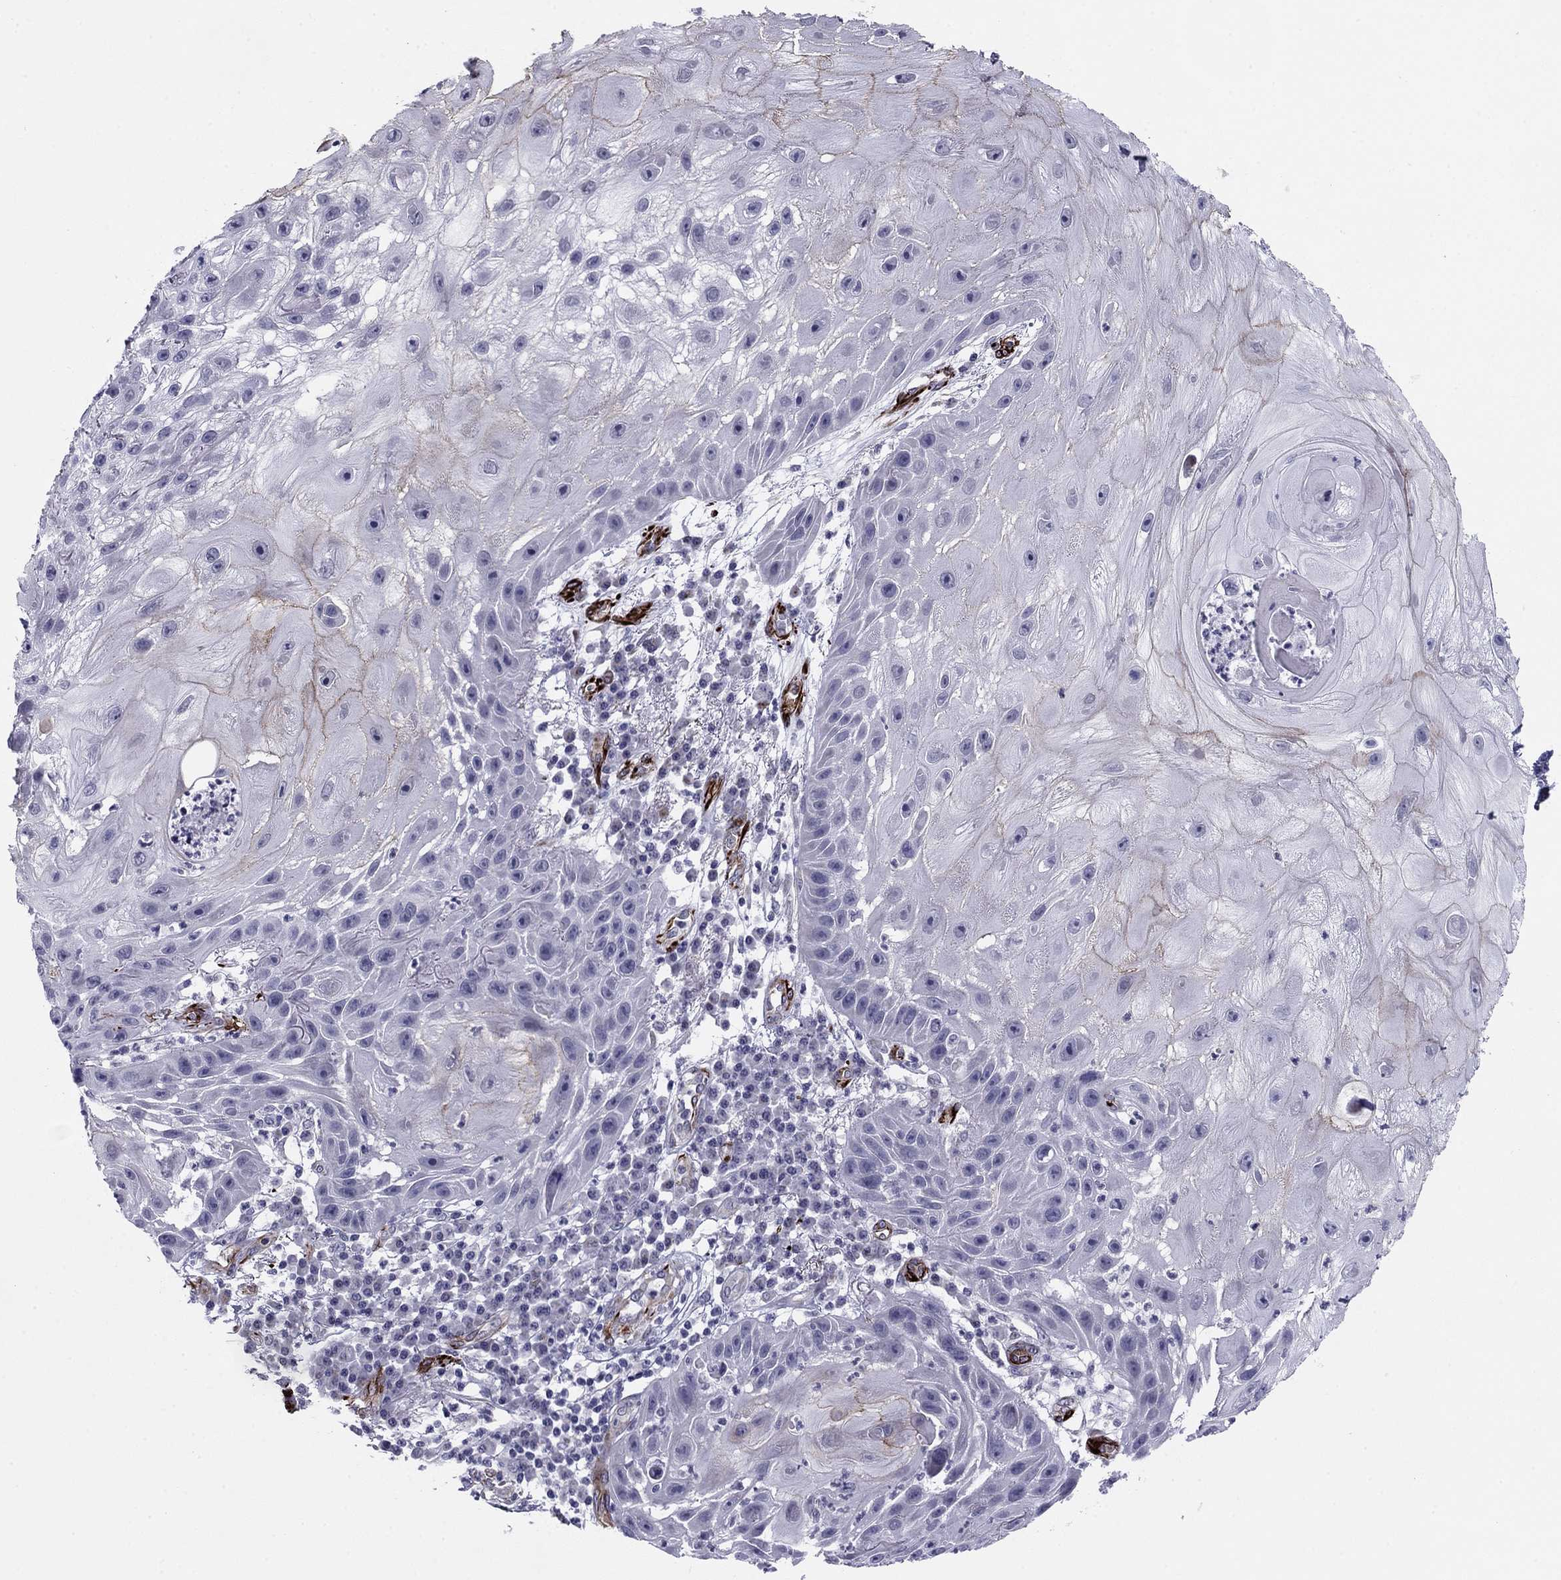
{"staining": {"intensity": "moderate", "quantity": "<25%", "location": "cytoplasmic/membranous"}, "tissue": "skin cancer", "cell_type": "Tumor cells", "image_type": "cancer", "snomed": [{"axis": "morphology", "description": "Normal tissue, NOS"}, {"axis": "morphology", "description": "Squamous cell carcinoma, NOS"}, {"axis": "topography", "description": "Skin"}], "caption": "Moderate cytoplasmic/membranous positivity is present in approximately <25% of tumor cells in skin cancer.", "gene": "ANKS4B", "patient": {"sex": "male", "age": 79}}